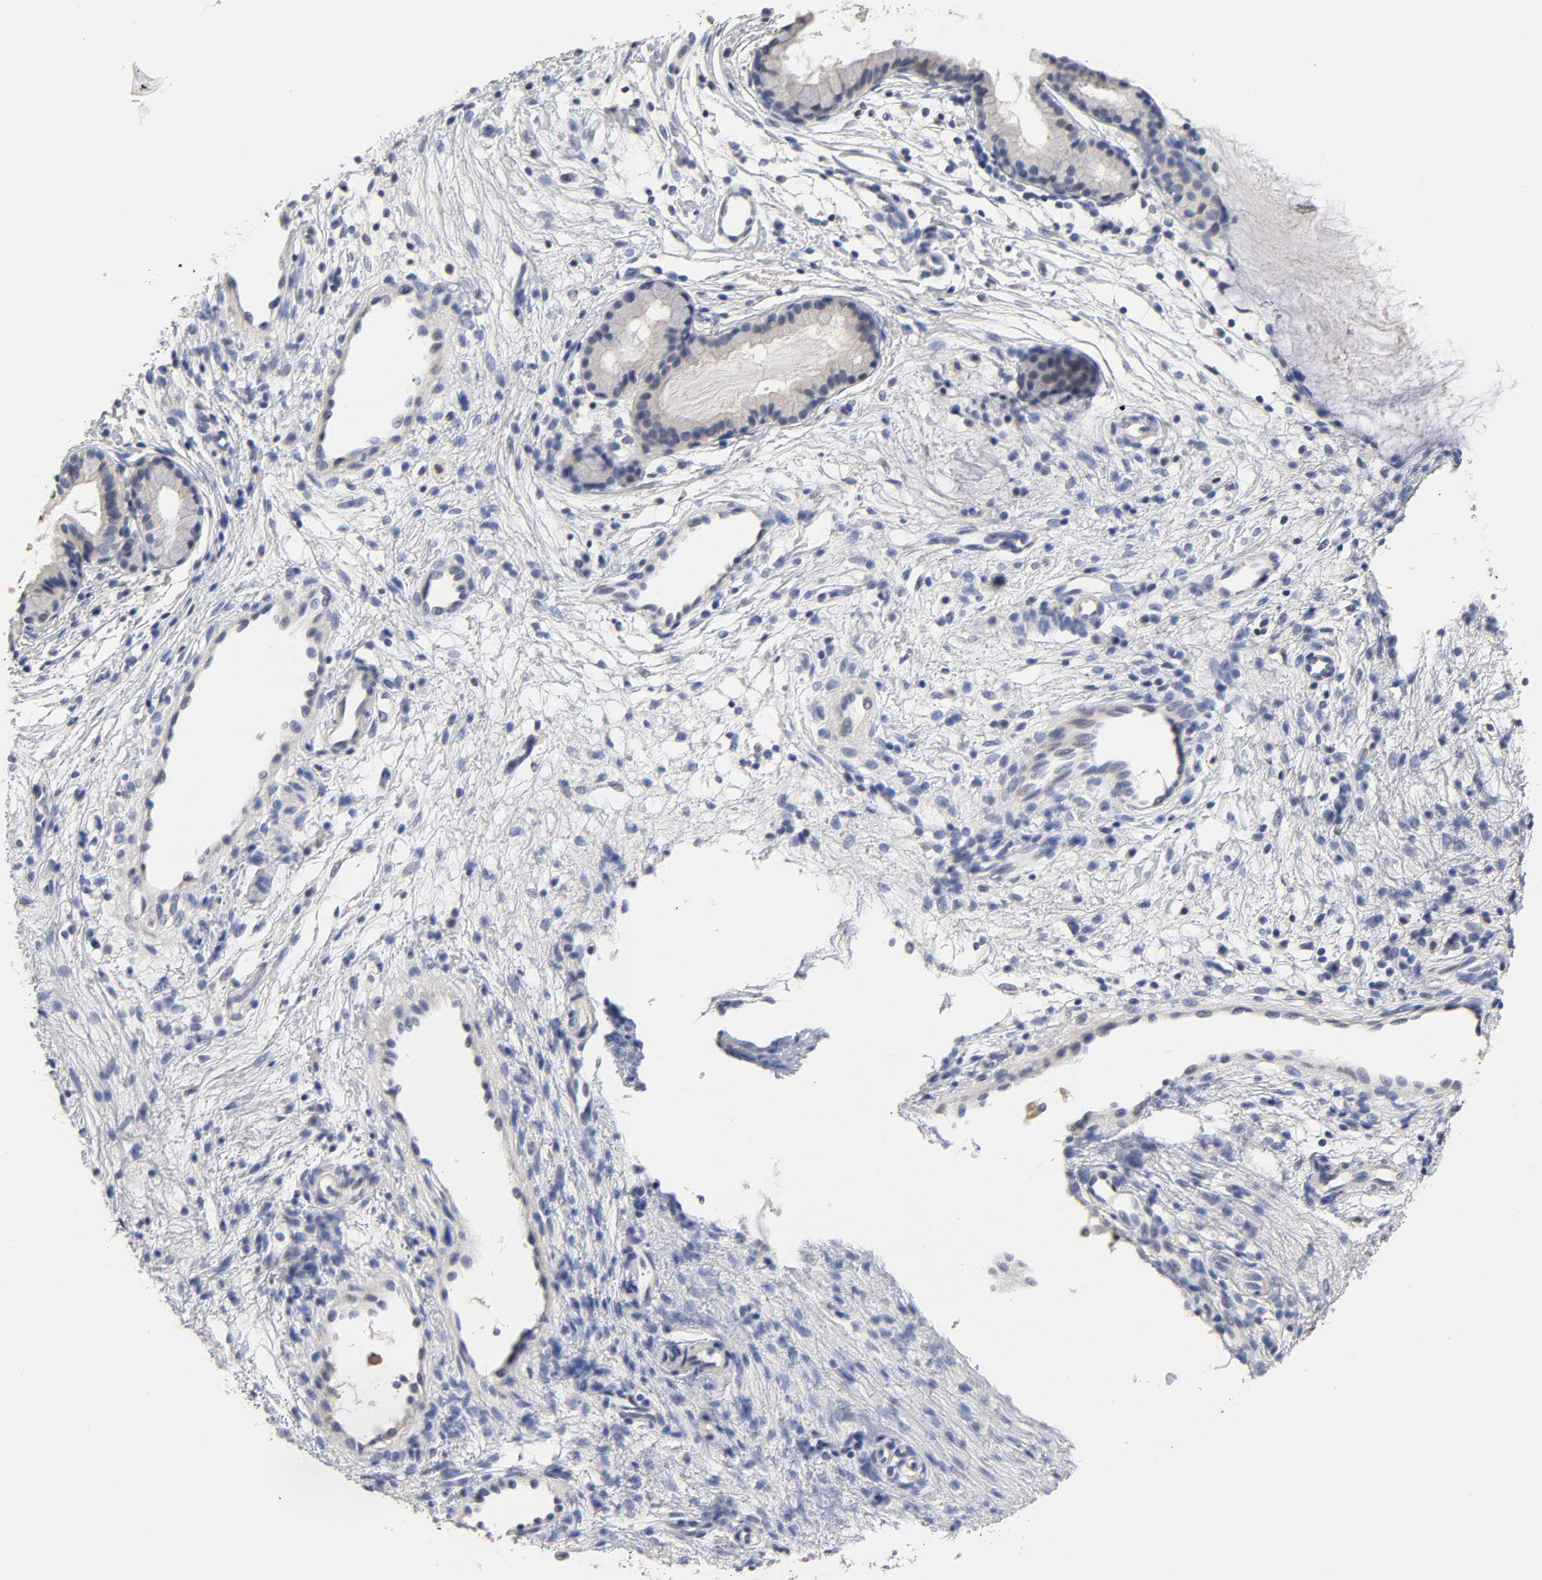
{"staining": {"intensity": "negative", "quantity": "none", "location": "none"}, "tissue": "nasopharynx", "cell_type": "Respiratory epithelial cells", "image_type": "normal", "snomed": [{"axis": "morphology", "description": "Normal tissue, NOS"}, {"axis": "topography", "description": "Nasopharynx"}], "caption": "A micrograph of human nasopharynx is negative for staining in respiratory epithelial cells.", "gene": "OVOL1", "patient": {"sex": "male", "age": 21}}